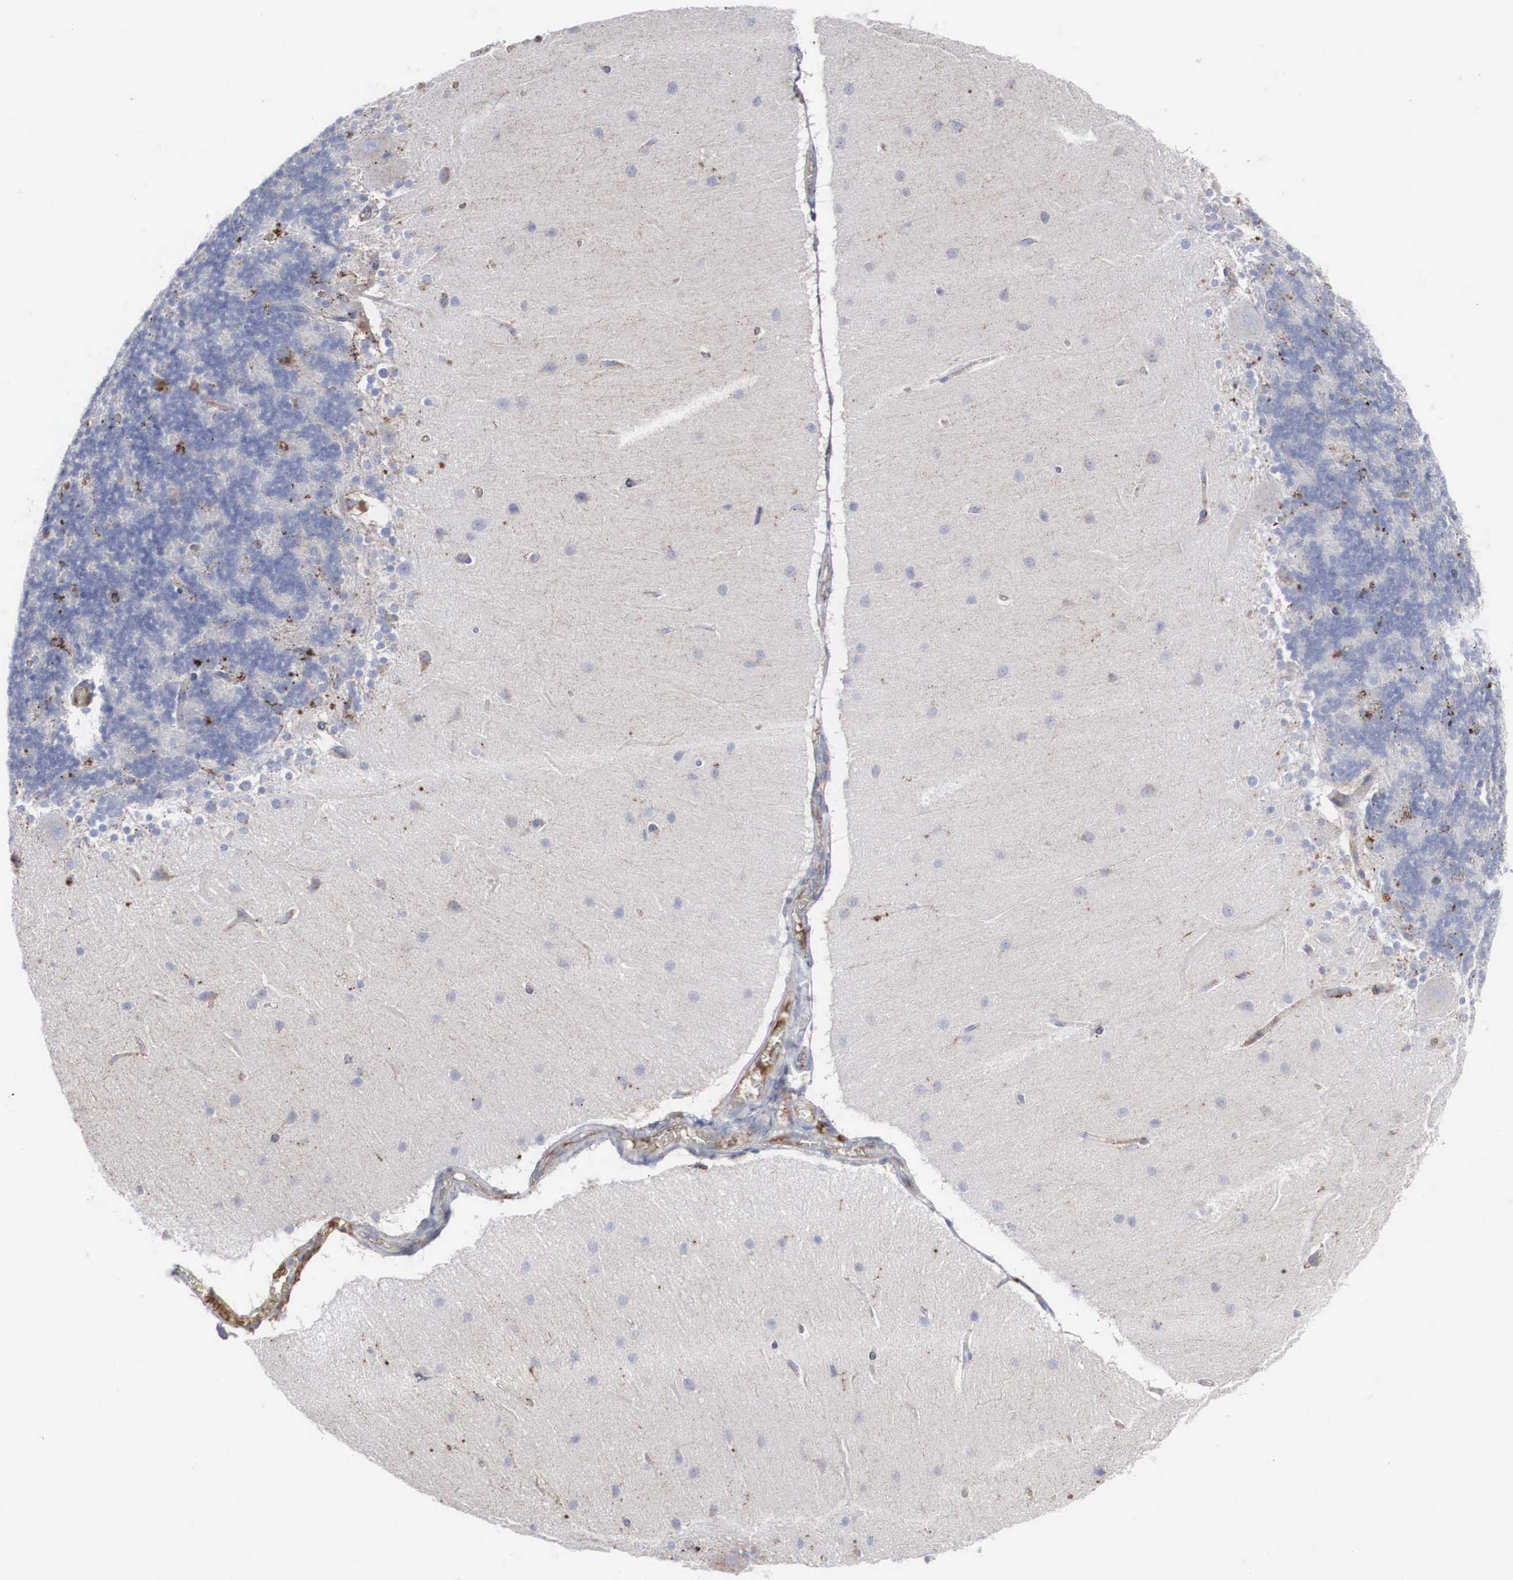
{"staining": {"intensity": "moderate", "quantity": "<25%", "location": "cytoplasmic/membranous"}, "tissue": "cerebellum", "cell_type": "Cells in granular layer", "image_type": "normal", "snomed": [{"axis": "morphology", "description": "Normal tissue, NOS"}, {"axis": "topography", "description": "Cerebellum"}], "caption": "Protein staining of unremarkable cerebellum exhibits moderate cytoplasmic/membranous staining in approximately <25% of cells in granular layer.", "gene": "LGALS3BP", "patient": {"sex": "female", "age": 54}}